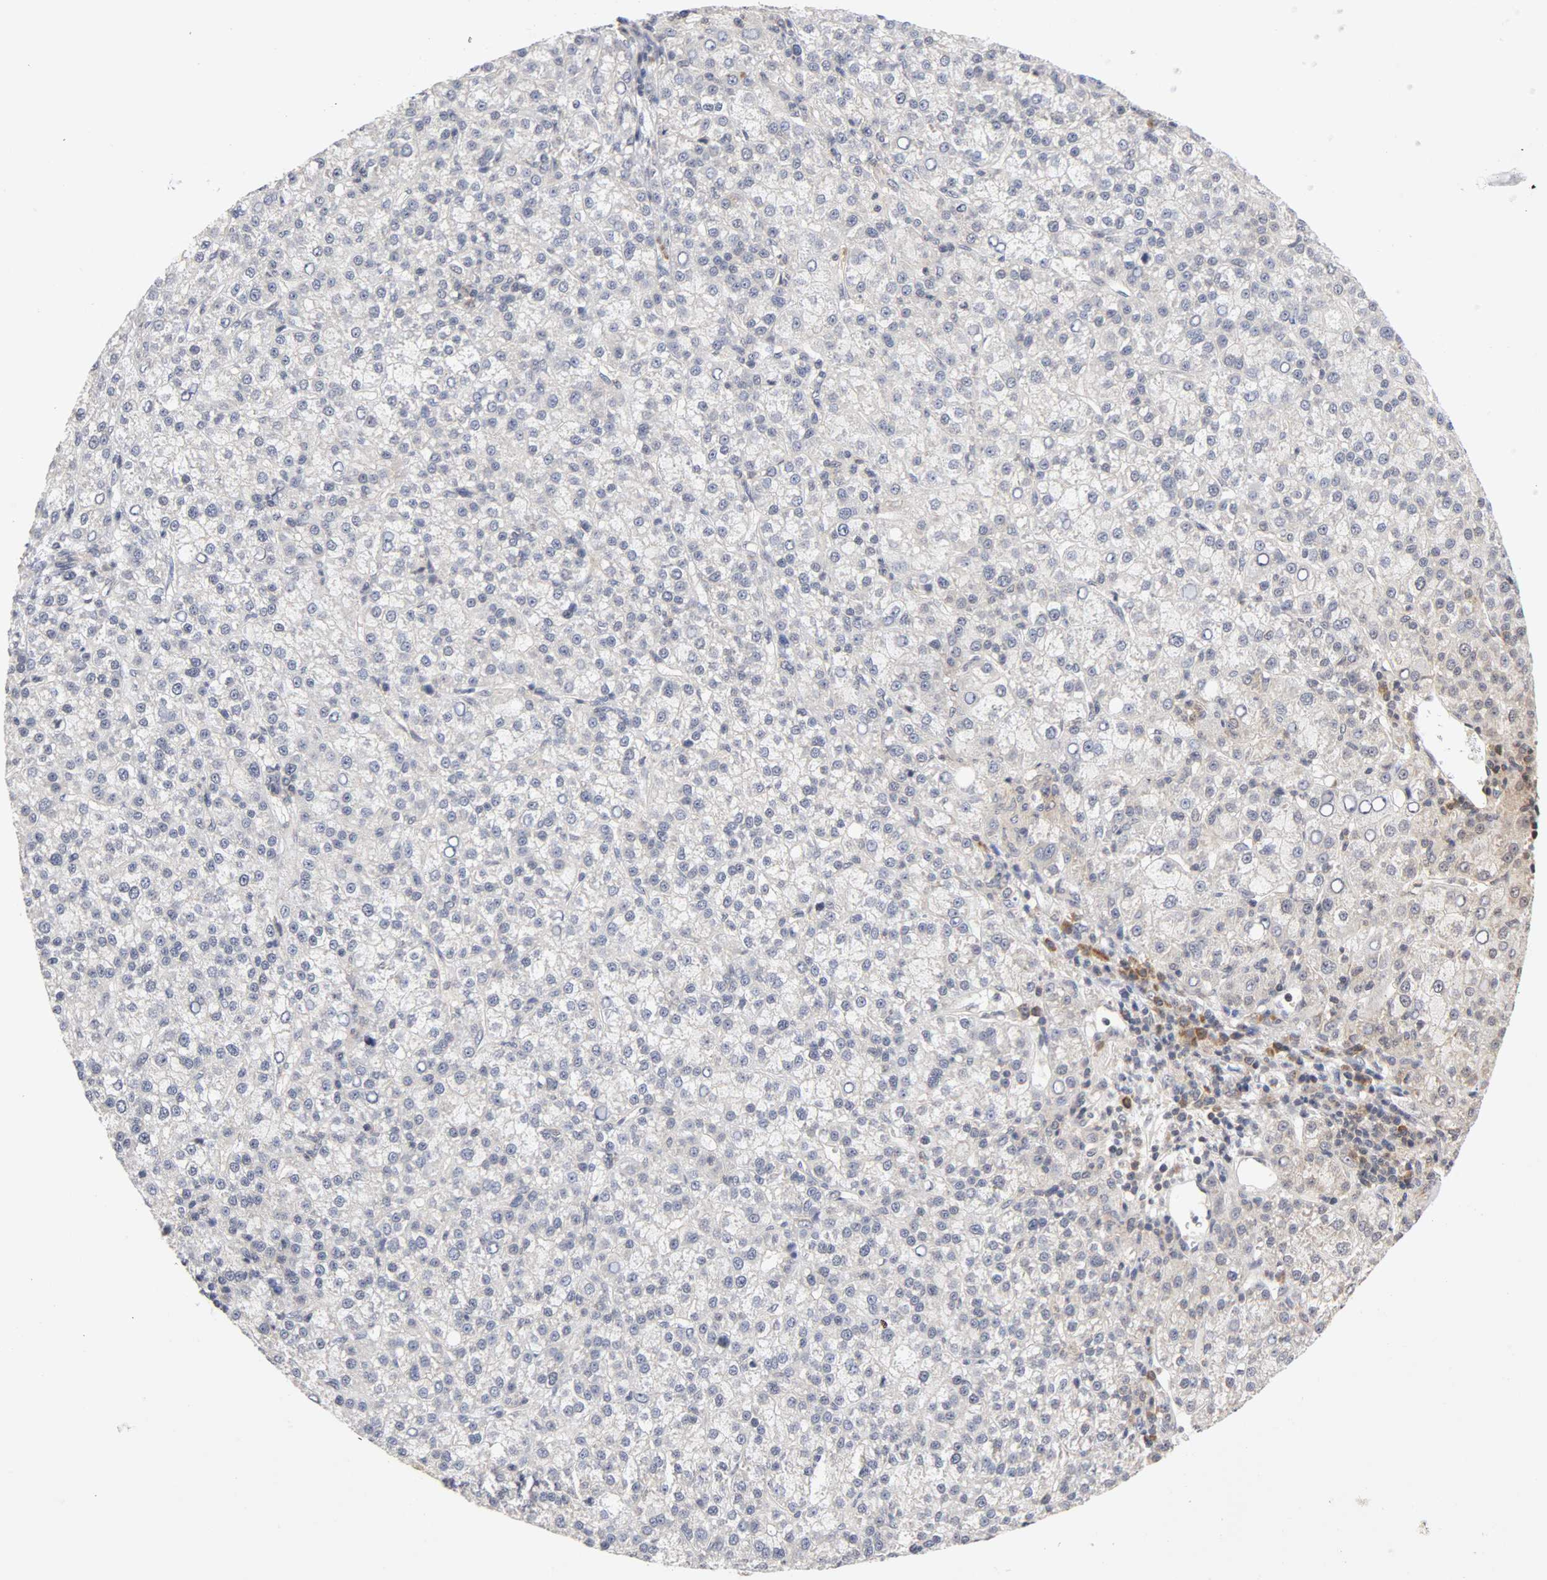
{"staining": {"intensity": "negative", "quantity": "none", "location": "none"}, "tissue": "liver cancer", "cell_type": "Tumor cells", "image_type": "cancer", "snomed": [{"axis": "morphology", "description": "Carcinoma, Hepatocellular, NOS"}, {"axis": "topography", "description": "Liver"}], "caption": "Immunohistochemical staining of human liver cancer (hepatocellular carcinoma) shows no significant positivity in tumor cells.", "gene": "UBE2M", "patient": {"sex": "female", "age": 58}}